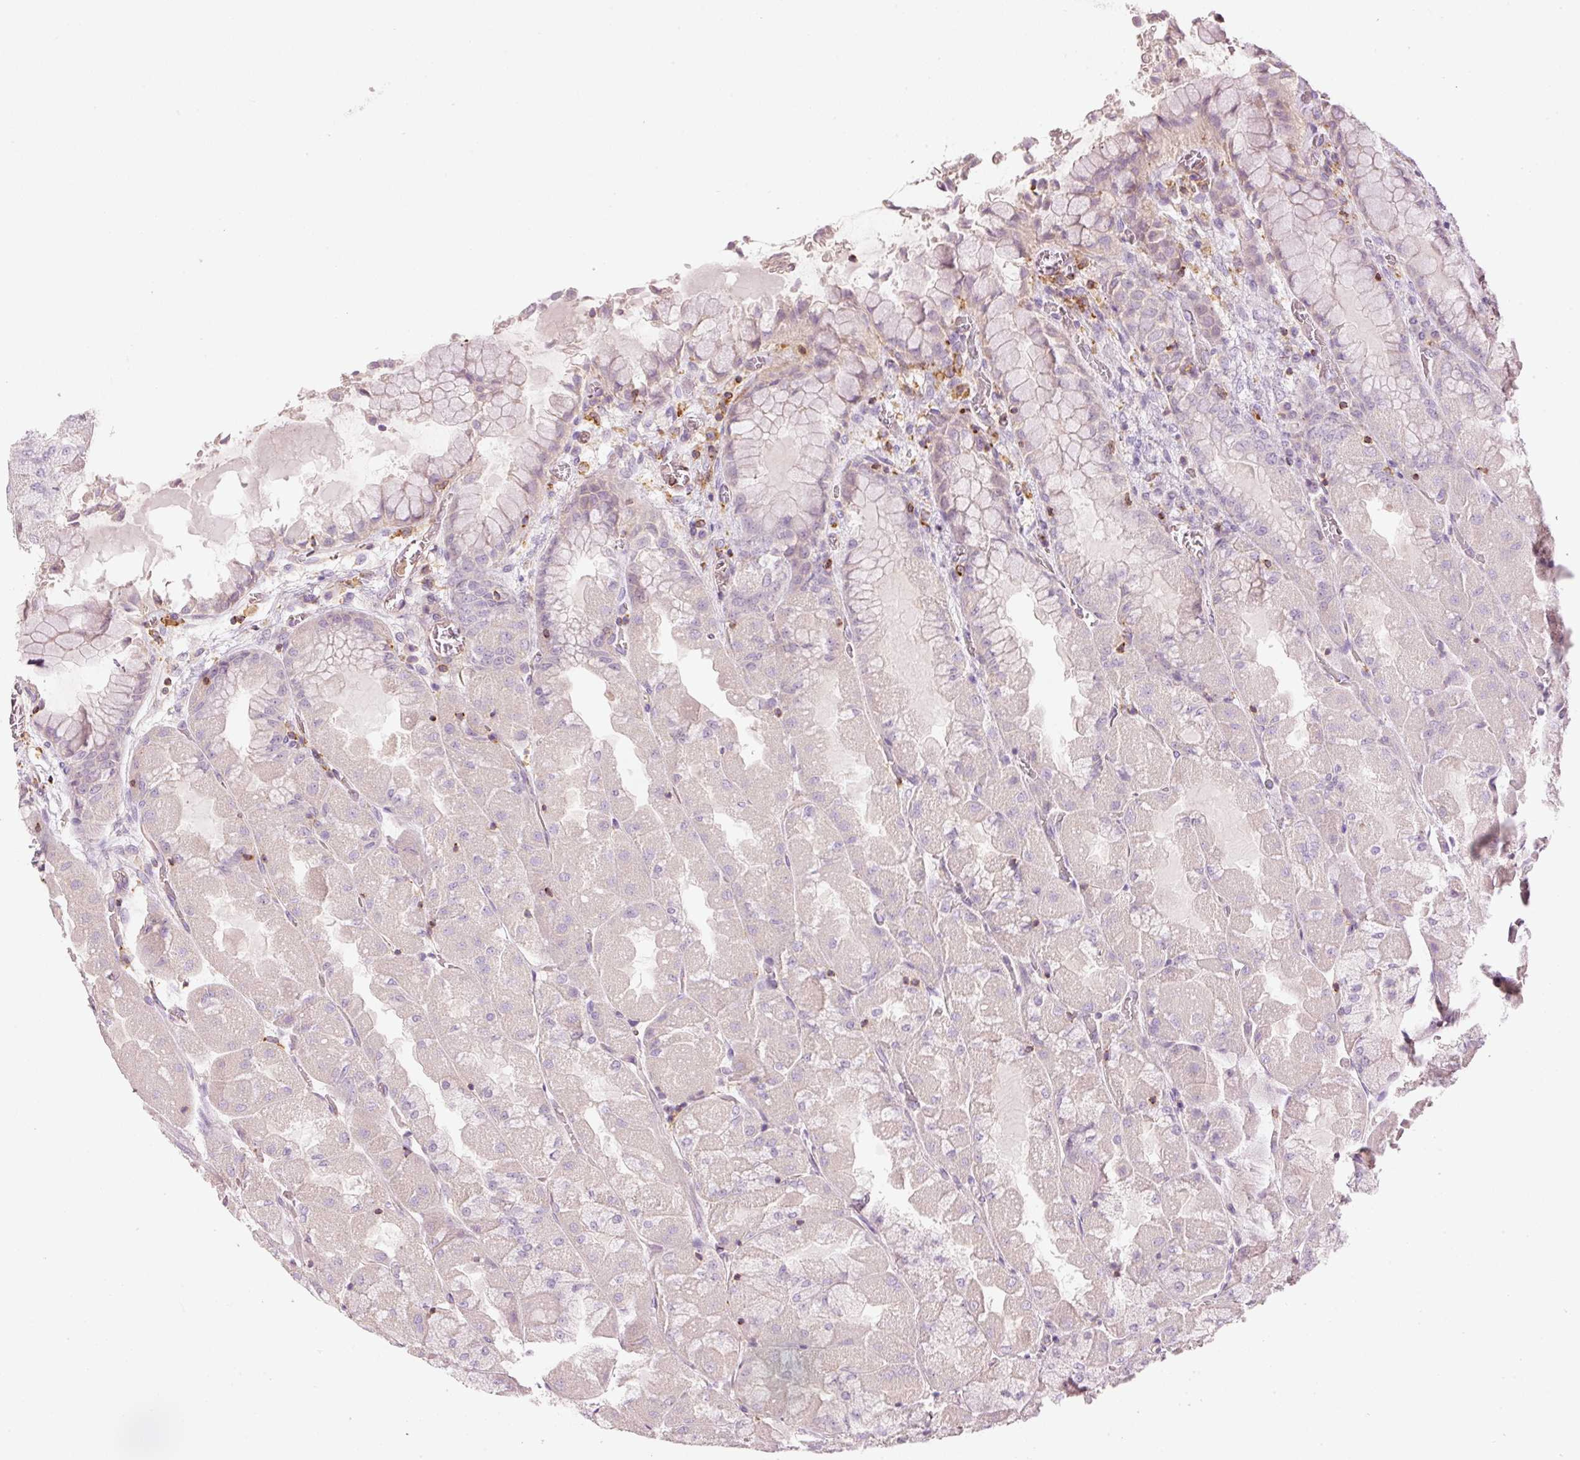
{"staining": {"intensity": "negative", "quantity": "none", "location": "none"}, "tissue": "stomach", "cell_type": "Glandular cells", "image_type": "normal", "snomed": [{"axis": "morphology", "description": "Normal tissue, NOS"}, {"axis": "topography", "description": "Stomach"}], "caption": "Immunohistochemistry histopathology image of unremarkable stomach: human stomach stained with DAB (3,3'-diaminobenzidine) displays no significant protein staining in glandular cells.", "gene": "SIPA1", "patient": {"sex": "female", "age": 61}}